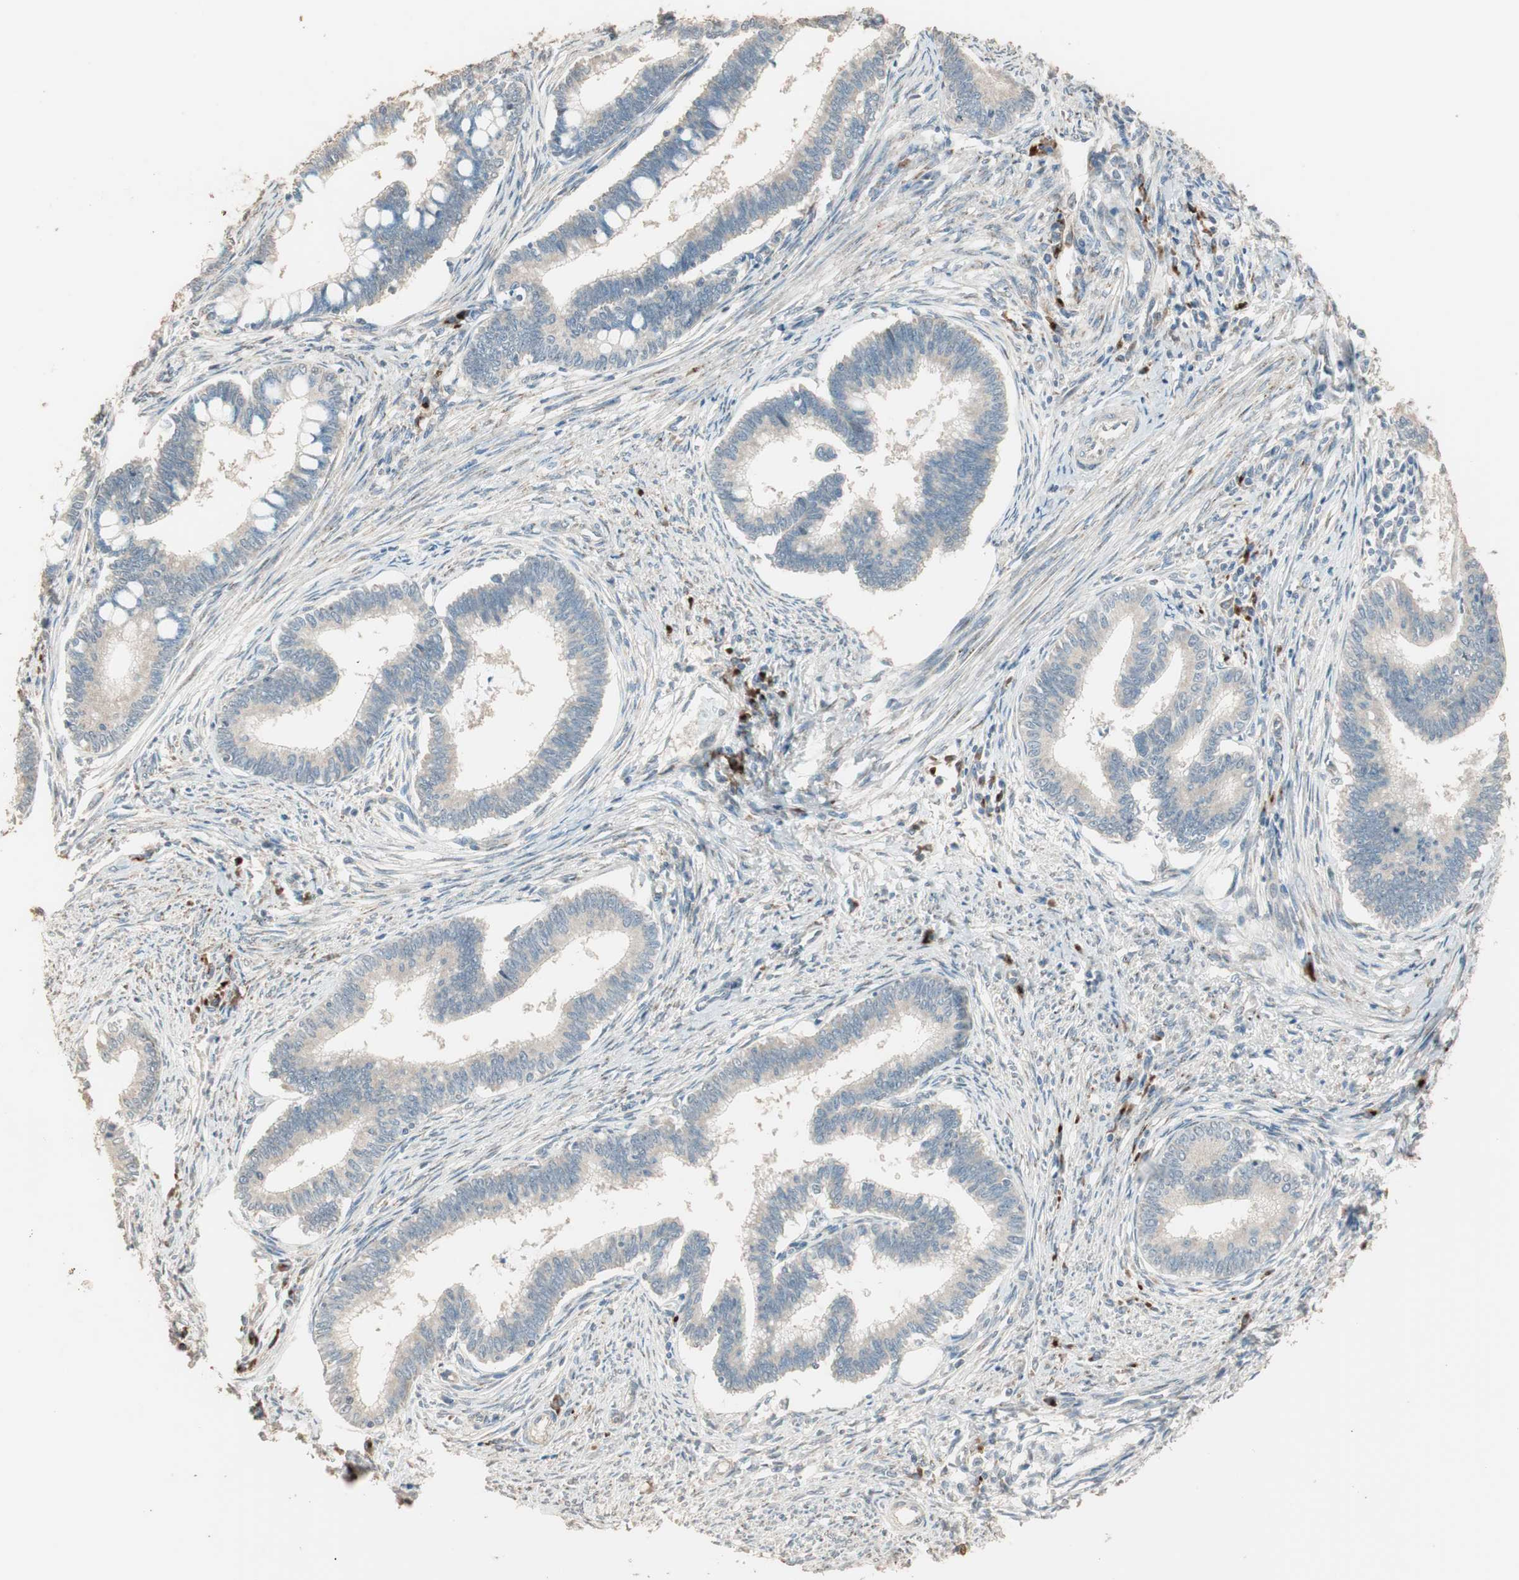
{"staining": {"intensity": "weak", "quantity": ">75%", "location": "cytoplasmic/membranous"}, "tissue": "cervical cancer", "cell_type": "Tumor cells", "image_type": "cancer", "snomed": [{"axis": "morphology", "description": "Adenocarcinoma, NOS"}, {"axis": "topography", "description": "Cervix"}], "caption": "High-magnification brightfield microscopy of adenocarcinoma (cervical) stained with DAB (3,3'-diaminobenzidine) (brown) and counterstained with hematoxylin (blue). tumor cells exhibit weak cytoplasmic/membranous expression is appreciated in about>75% of cells.", "gene": "RARRES1", "patient": {"sex": "female", "age": 36}}